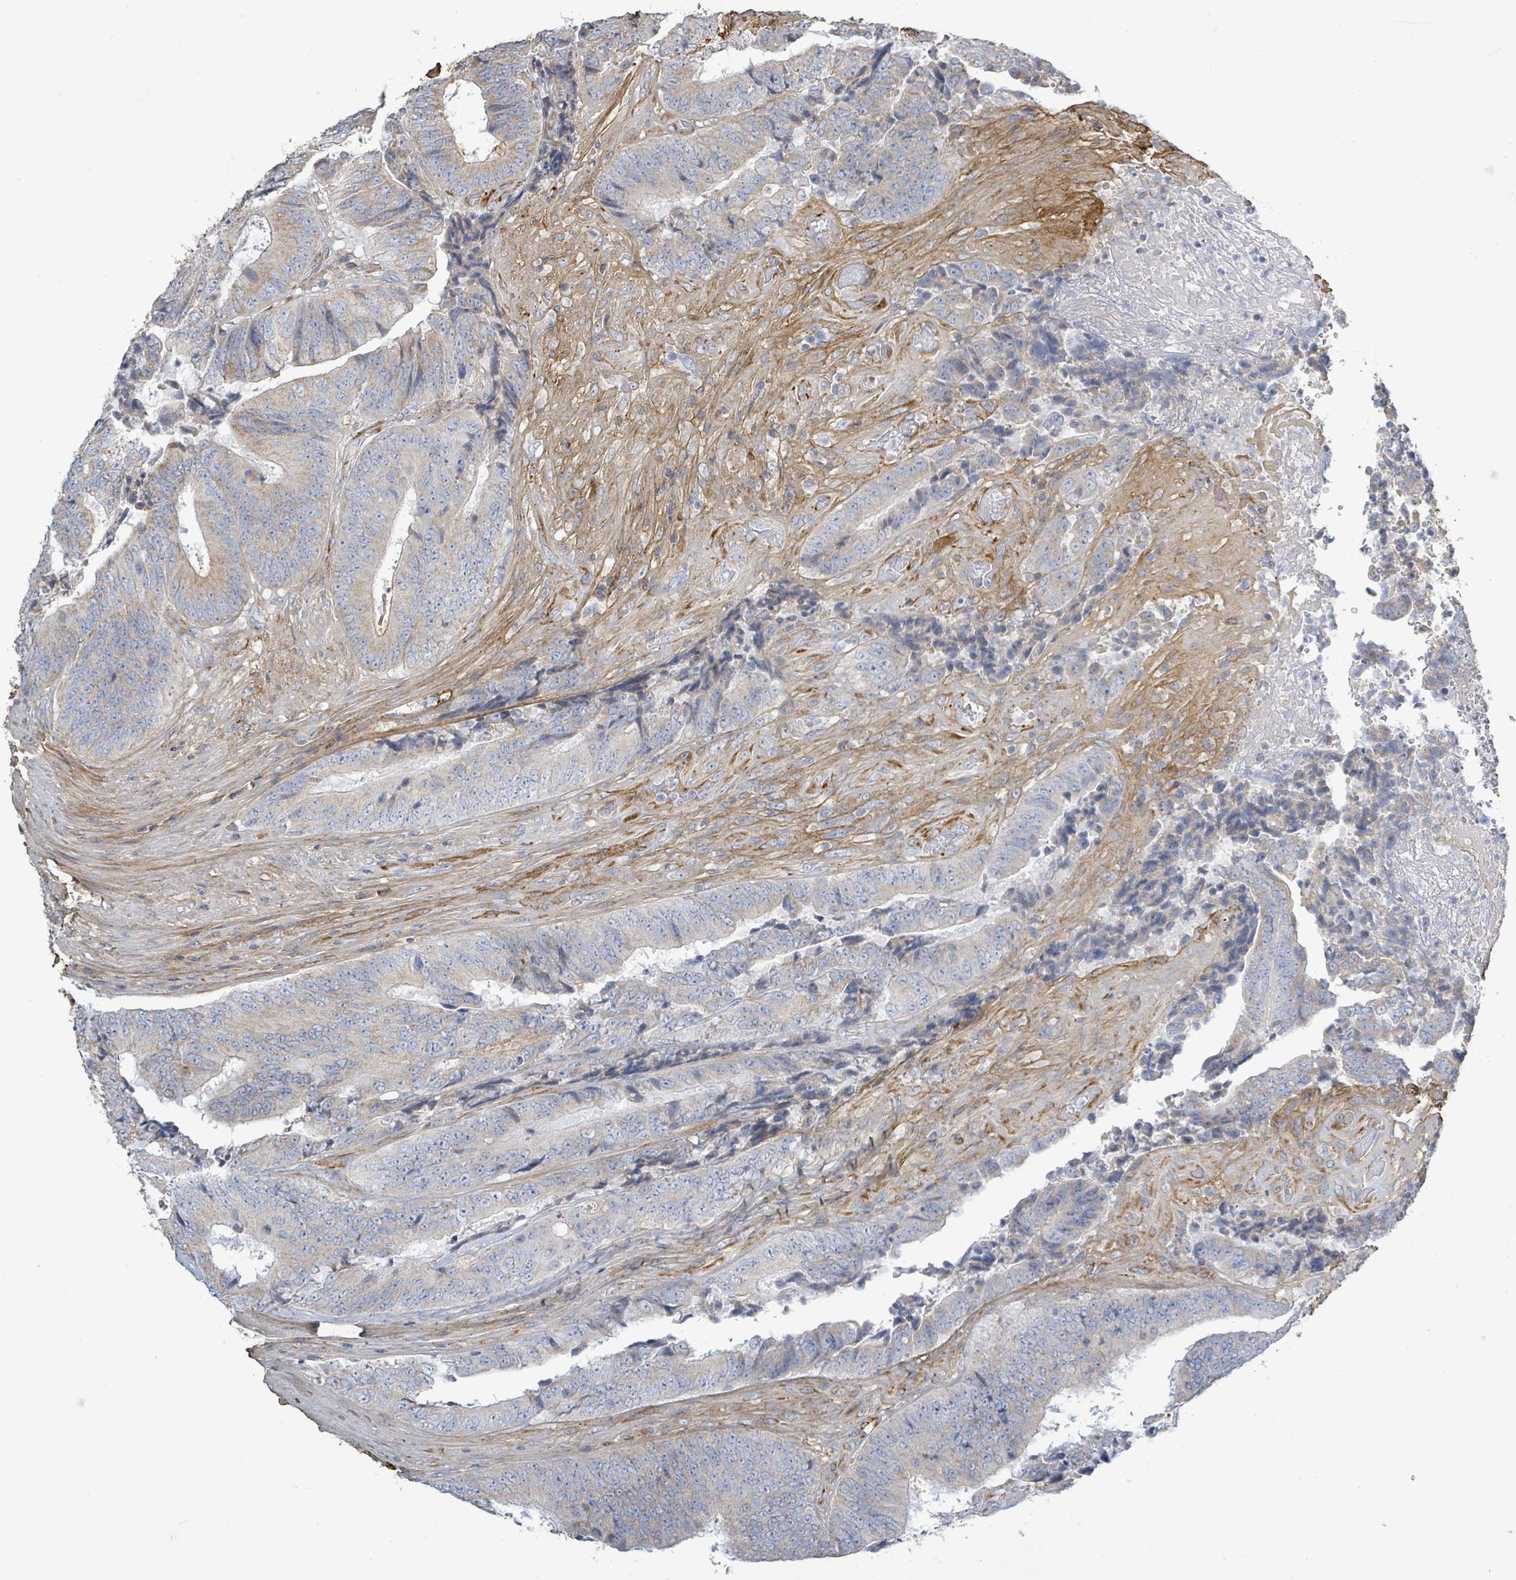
{"staining": {"intensity": "weak", "quantity": "<25%", "location": "cytoplasmic/membranous"}, "tissue": "colorectal cancer", "cell_type": "Tumor cells", "image_type": "cancer", "snomed": [{"axis": "morphology", "description": "Adenocarcinoma, NOS"}, {"axis": "topography", "description": "Rectum"}], "caption": "A micrograph of adenocarcinoma (colorectal) stained for a protein exhibits no brown staining in tumor cells.", "gene": "ALG12", "patient": {"sex": "male", "age": 72}}